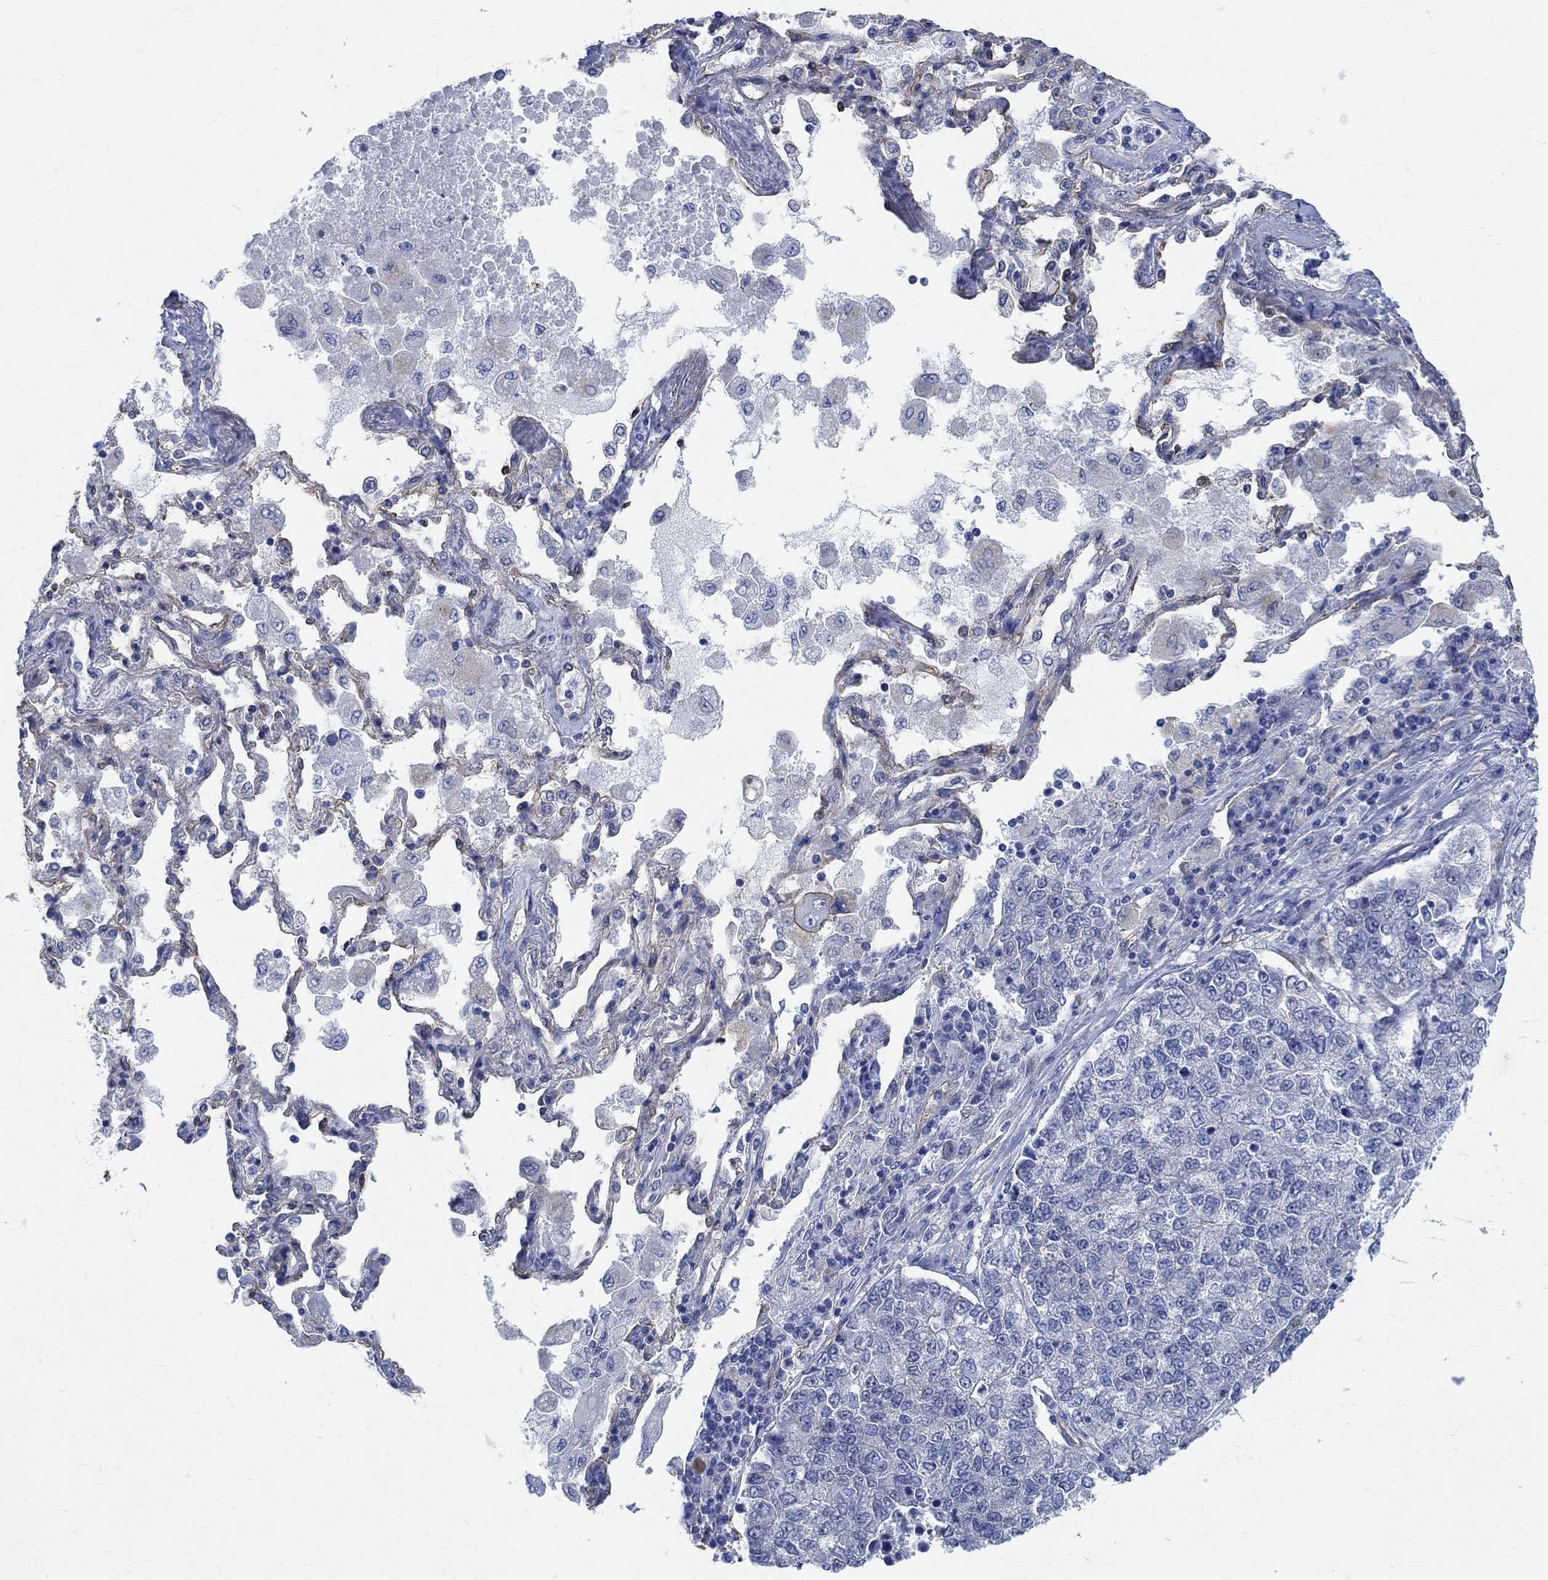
{"staining": {"intensity": "negative", "quantity": "none", "location": "none"}, "tissue": "lung cancer", "cell_type": "Tumor cells", "image_type": "cancer", "snomed": [{"axis": "morphology", "description": "Adenocarcinoma, NOS"}, {"axis": "topography", "description": "Lung"}], "caption": "Lung cancer (adenocarcinoma) stained for a protein using immunohistochemistry exhibits no staining tumor cells.", "gene": "TMEM198", "patient": {"sex": "male", "age": 49}}